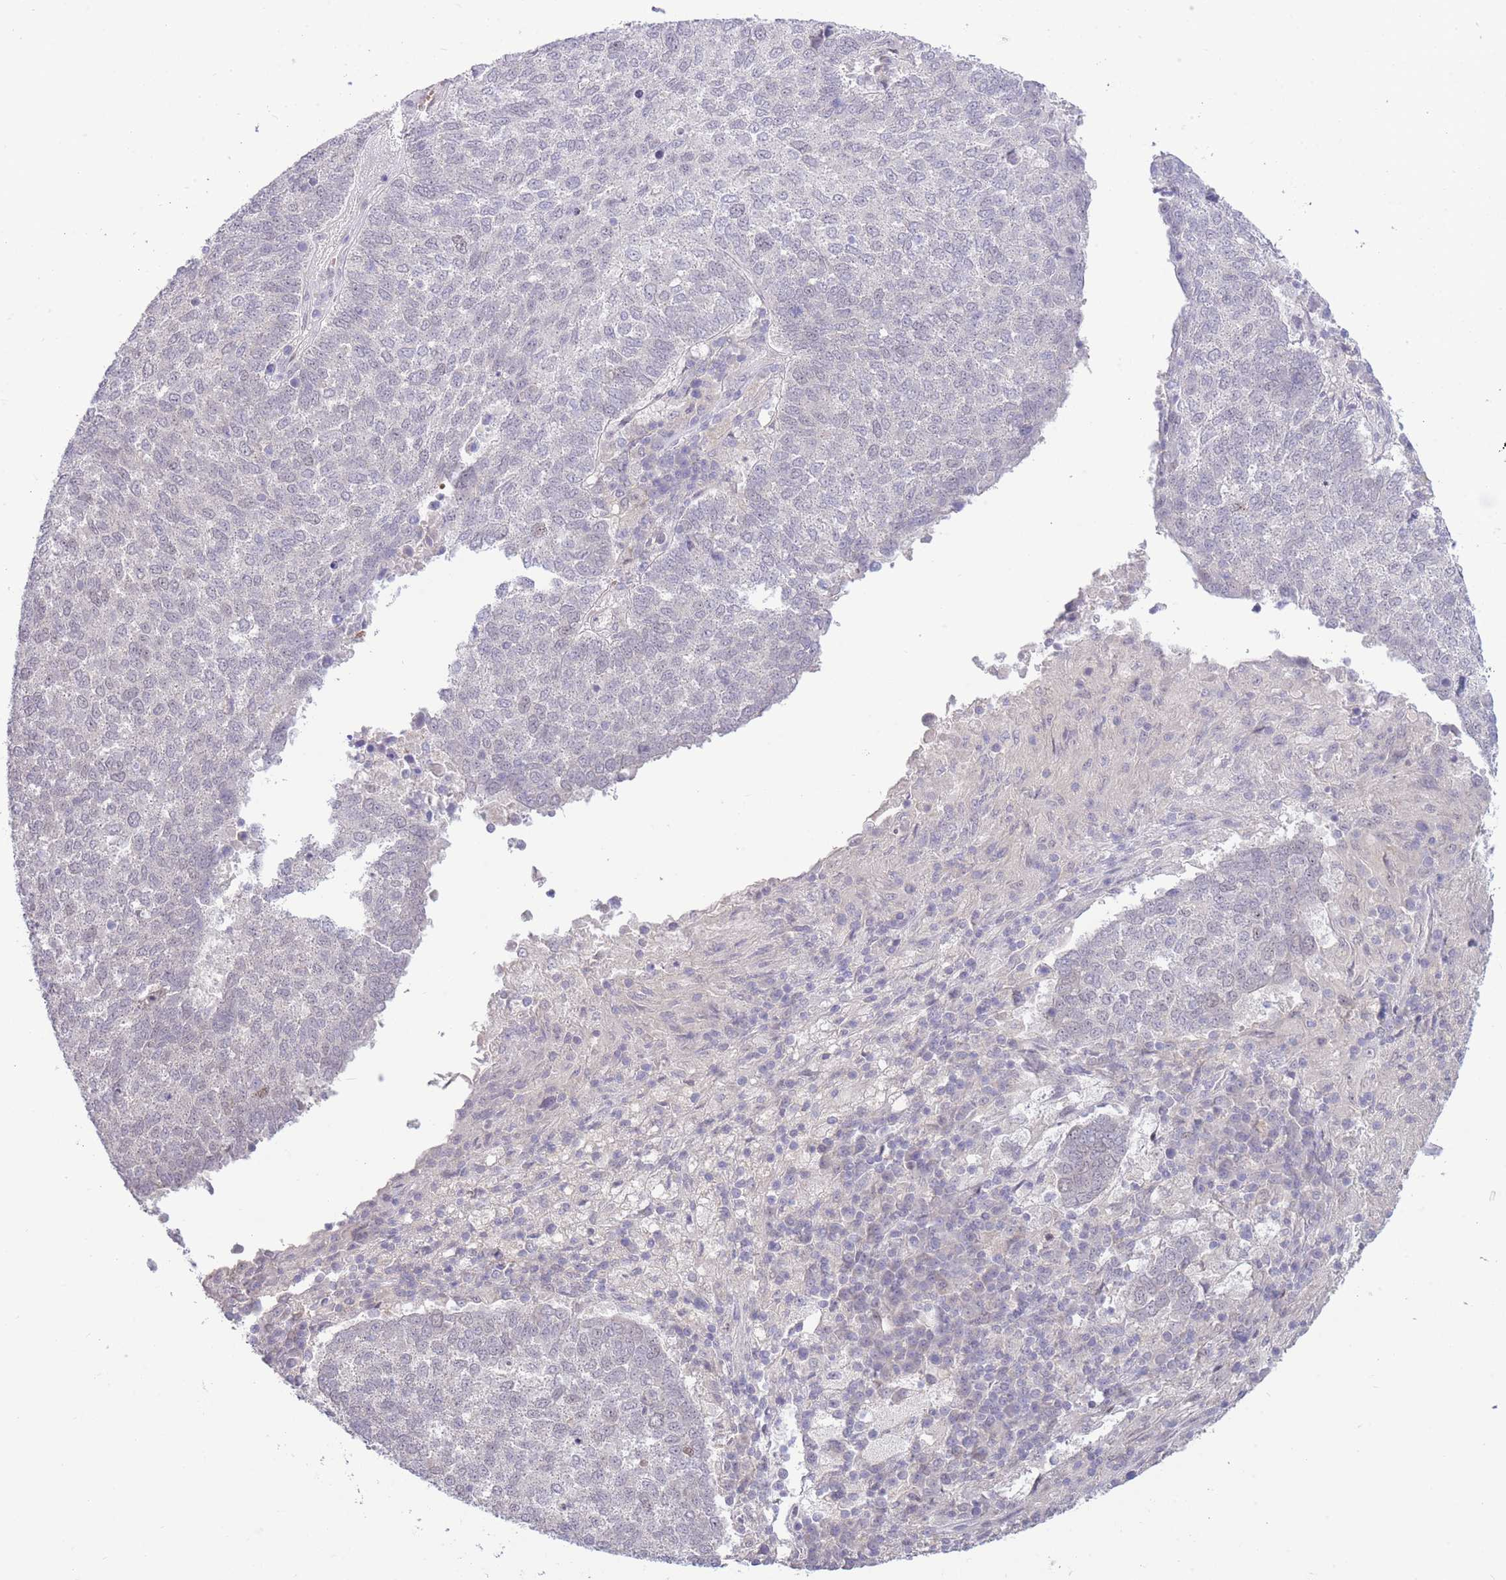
{"staining": {"intensity": "negative", "quantity": "none", "location": "none"}, "tissue": "lung cancer", "cell_type": "Tumor cells", "image_type": "cancer", "snomed": [{"axis": "morphology", "description": "Squamous cell carcinoma, NOS"}, {"axis": "topography", "description": "Lung"}], "caption": "Immunohistochemical staining of human squamous cell carcinoma (lung) displays no significant expression in tumor cells.", "gene": "FBXO46", "patient": {"sex": "male", "age": 73}}